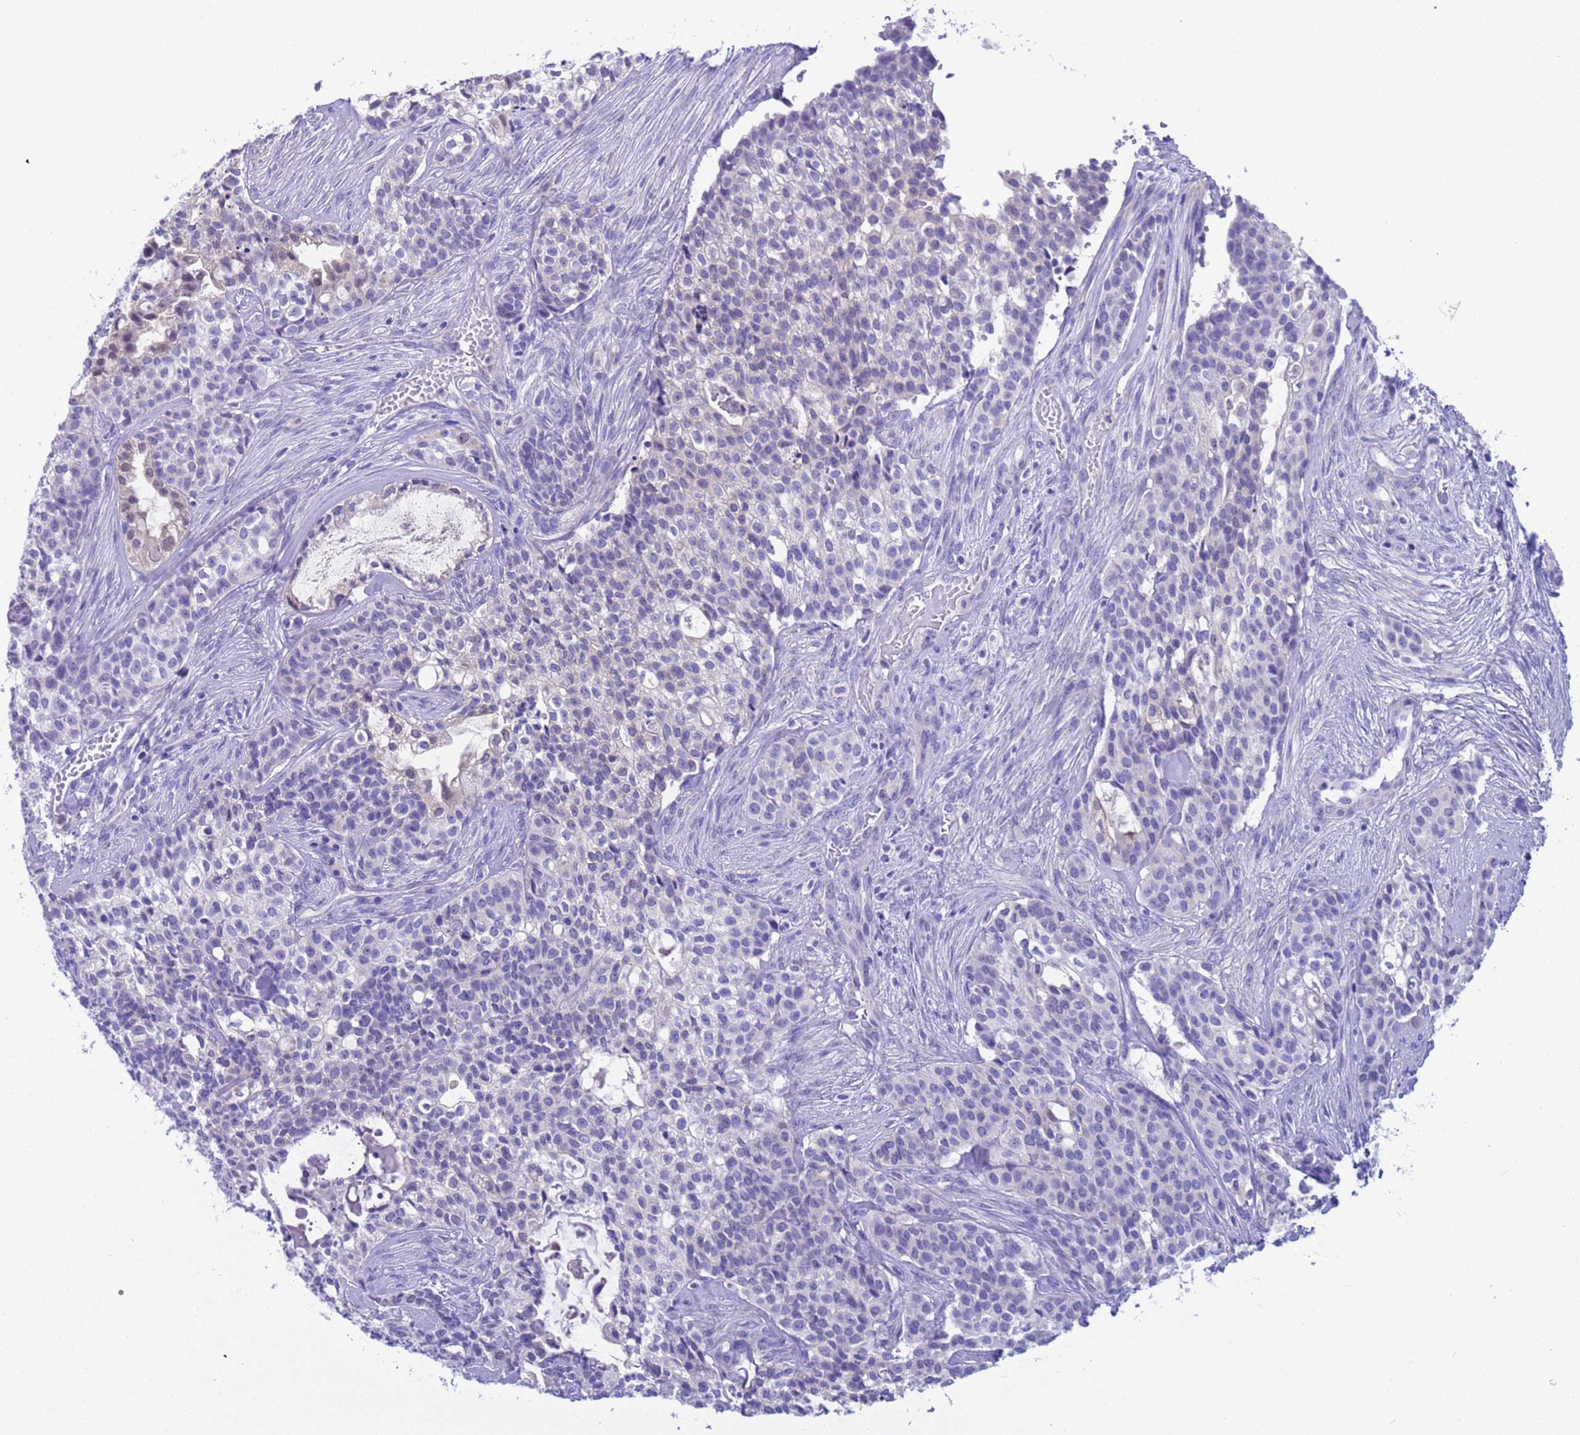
{"staining": {"intensity": "negative", "quantity": "none", "location": "none"}, "tissue": "head and neck cancer", "cell_type": "Tumor cells", "image_type": "cancer", "snomed": [{"axis": "morphology", "description": "Adenocarcinoma, NOS"}, {"axis": "topography", "description": "Head-Neck"}], "caption": "High magnification brightfield microscopy of head and neck cancer stained with DAB (brown) and counterstained with hematoxylin (blue): tumor cells show no significant expression.", "gene": "USP38", "patient": {"sex": "male", "age": 81}}